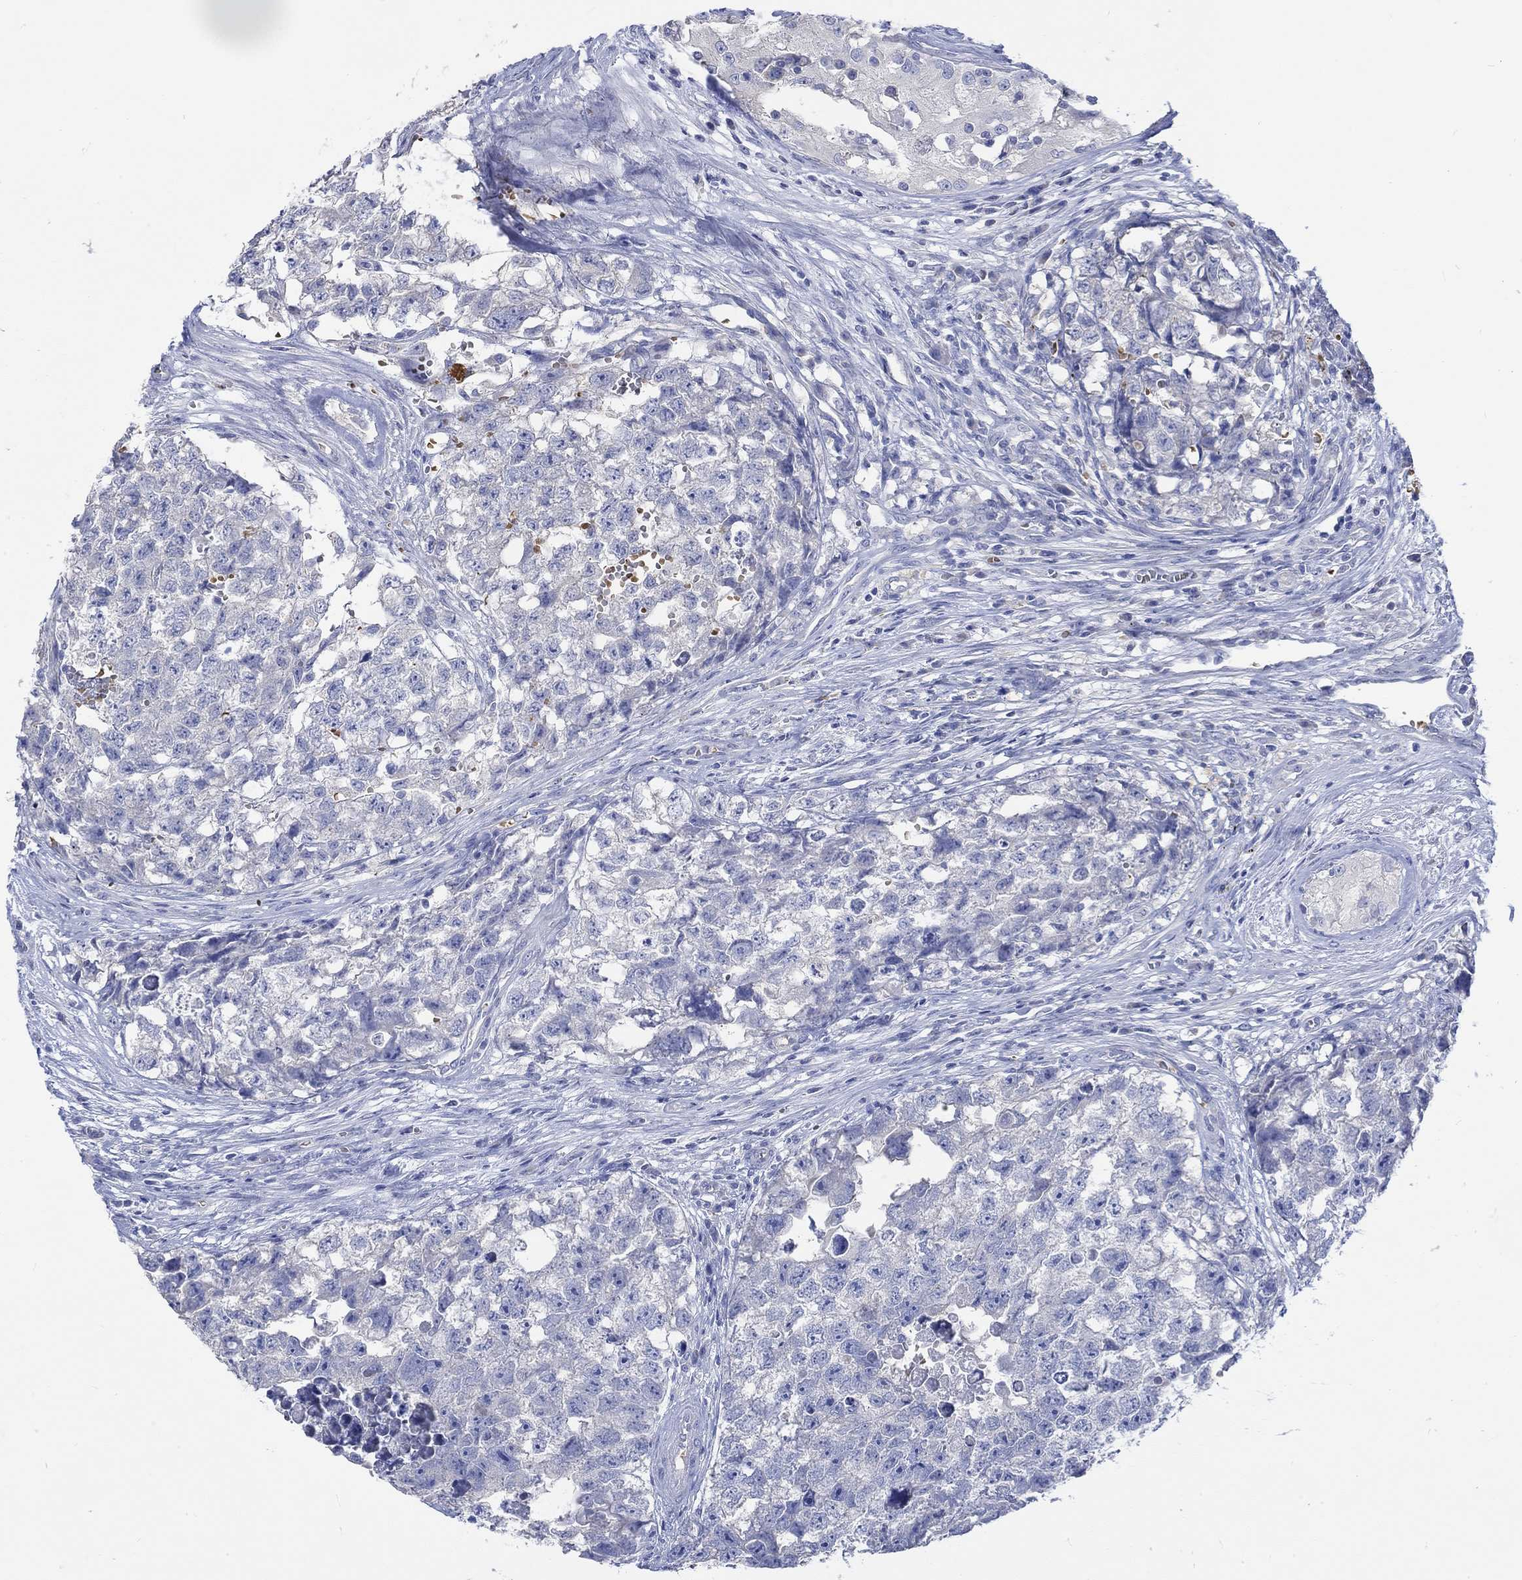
{"staining": {"intensity": "negative", "quantity": "none", "location": "none"}, "tissue": "testis cancer", "cell_type": "Tumor cells", "image_type": "cancer", "snomed": [{"axis": "morphology", "description": "Seminoma, NOS"}, {"axis": "morphology", "description": "Carcinoma, Embryonal, NOS"}, {"axis": "topography", "description": "Testis"}], "caption": "An image of testis seminoma stained for a protein reveals no brown staining in tumor cells.", "gene": "KCNA1", "patient": {"sex": "male", "age": 22}}